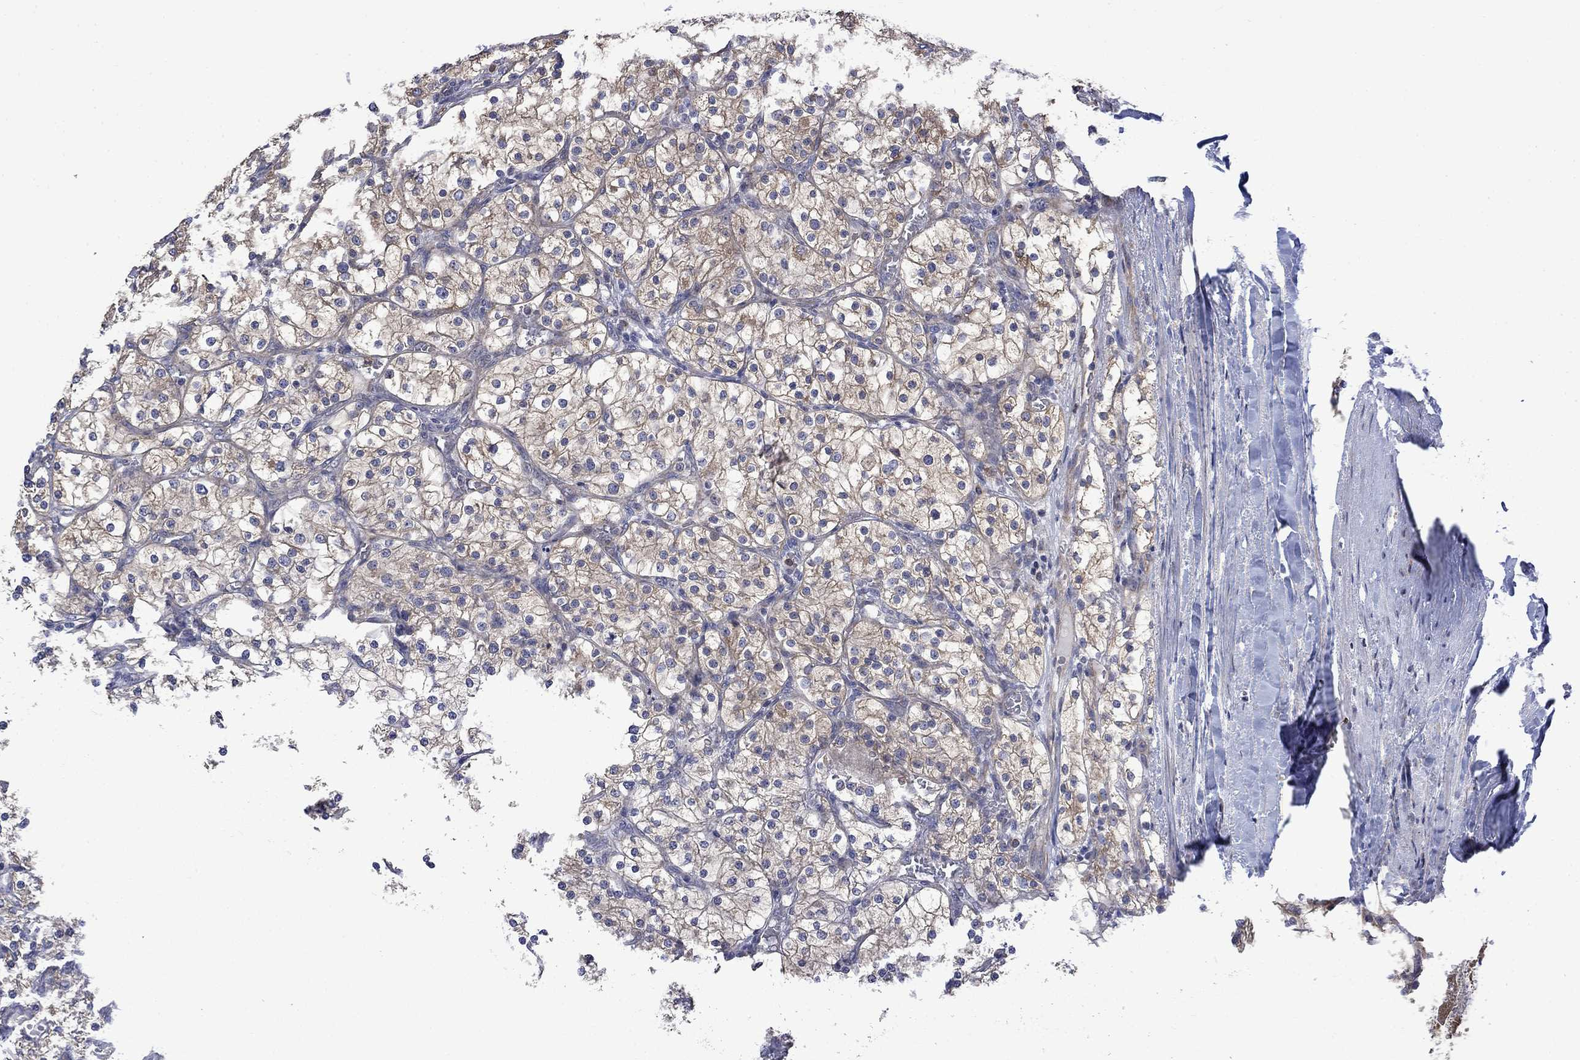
{"staining": {"intensity": "weak", "quantity": "25%-75%", "location": "cytoplasmic/membranous"}, "tissue": "renal cancer", "cell_type": "Tumor cells", "image_type": "cancer", "snomed": [{"axis": "morphology", "description": "Adenocarcinoma, NOS"}, {"axis": "topography", "description": "Kidney"}], "caption": "Tumor cells reveal low levels of weak cytoplasmic/membranous expression in approximately 25%-75% of cells in renal cancer (adenocarcinoma). (Brightfield microscopy of DAB IHC at high magnification).", "gene": "CAMKK2", "patient": {"sex": "male", "age": 80}}